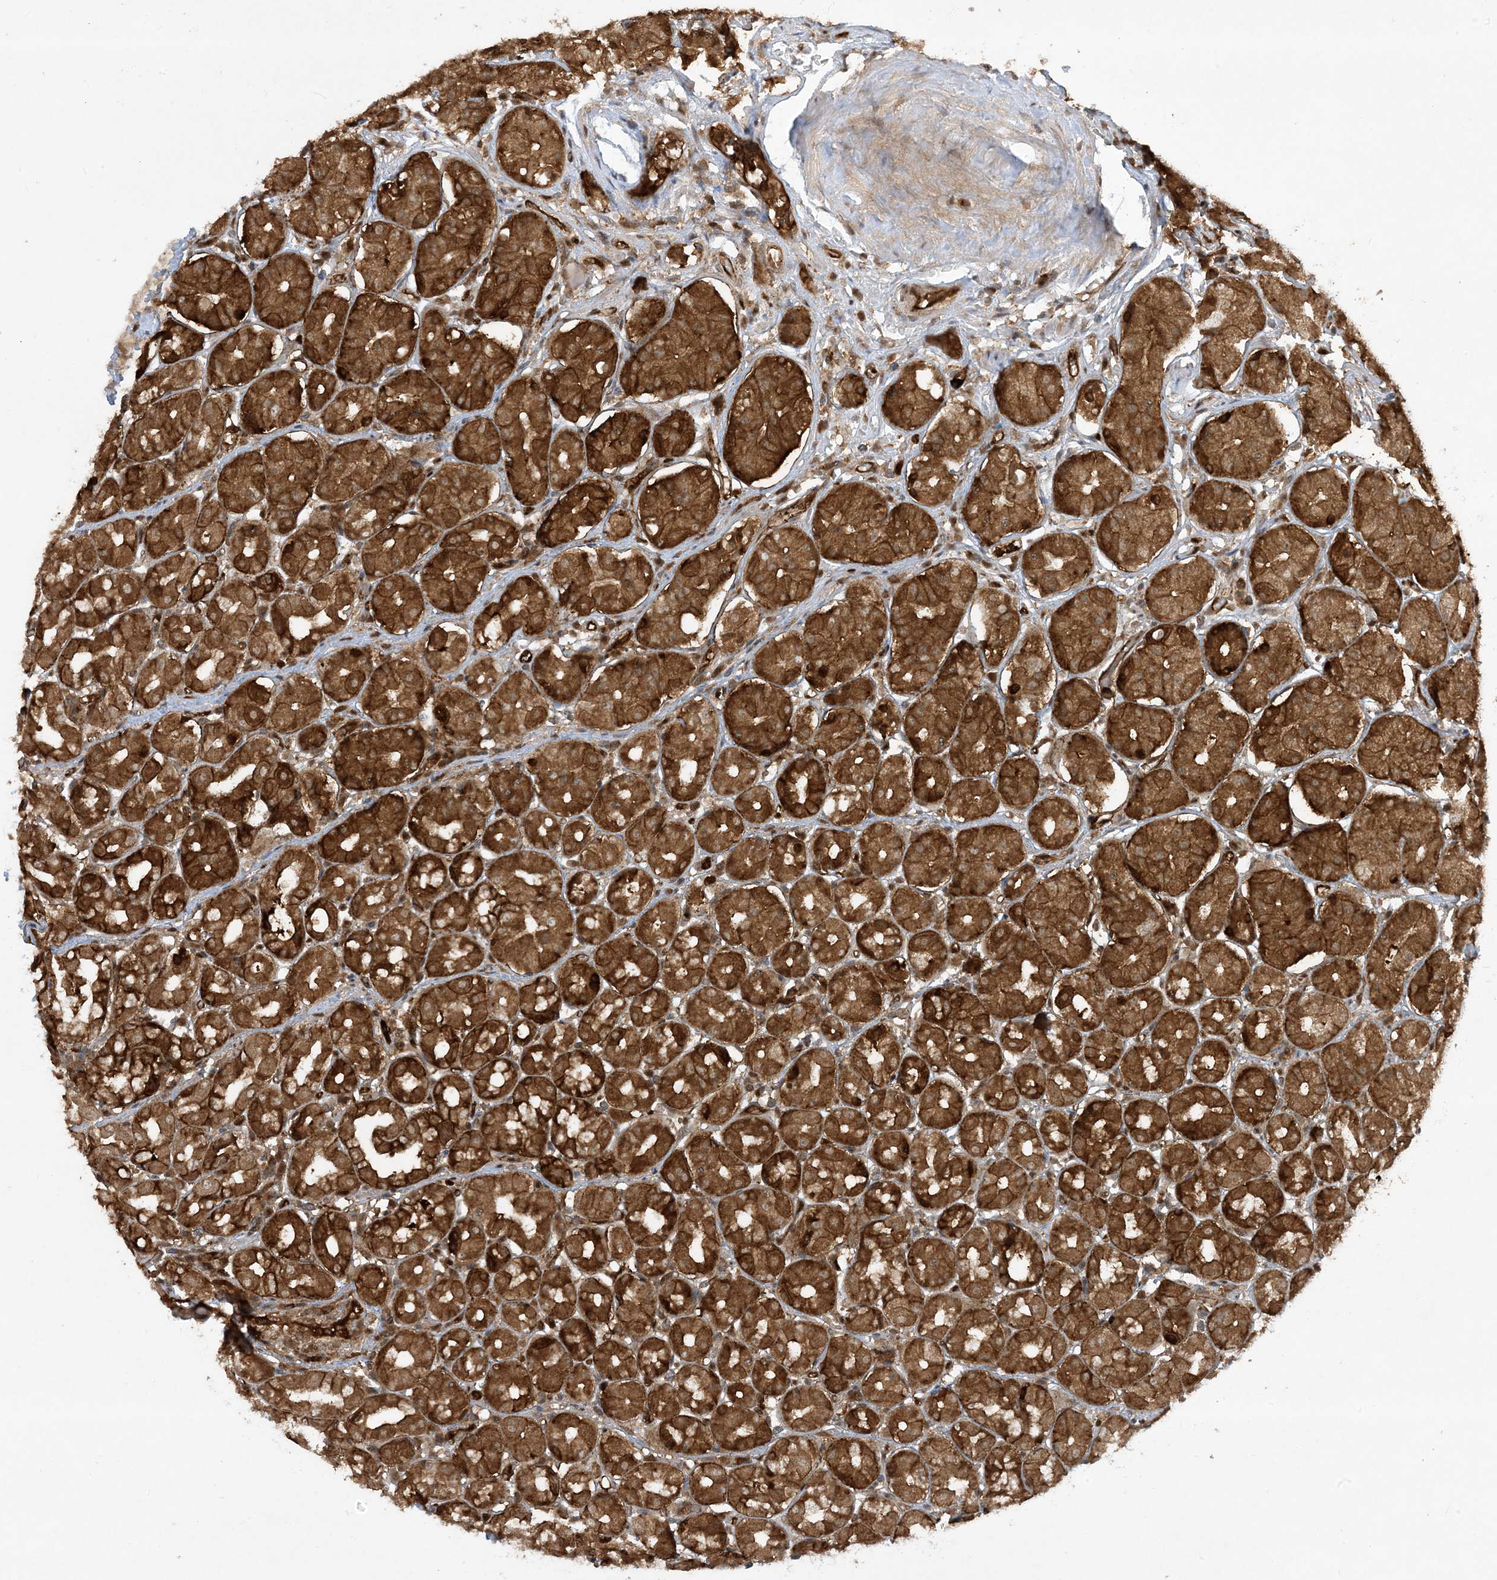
{"staining": {"intensity": "strong", "quantity": ">75%", "location": "cytoplasmic/membranous"}, "tissue": "stomach", "cell_type": "Glandular cells", "image_type": "normal", "snomed": [{"axis": "morphology", "description": "Normal tissue, NOS"}, {"axis": "topography", "description": "Stomach"}, {"axis": "topography", "description": "Stomach, lower"}], "caption": "A brown stain shows strong cytoplasmic/membranous expression of a protein in glandular cells of unremarkable stomach.", "gene": "CERT1", "patient": {"sex": "female", "age": 56}}